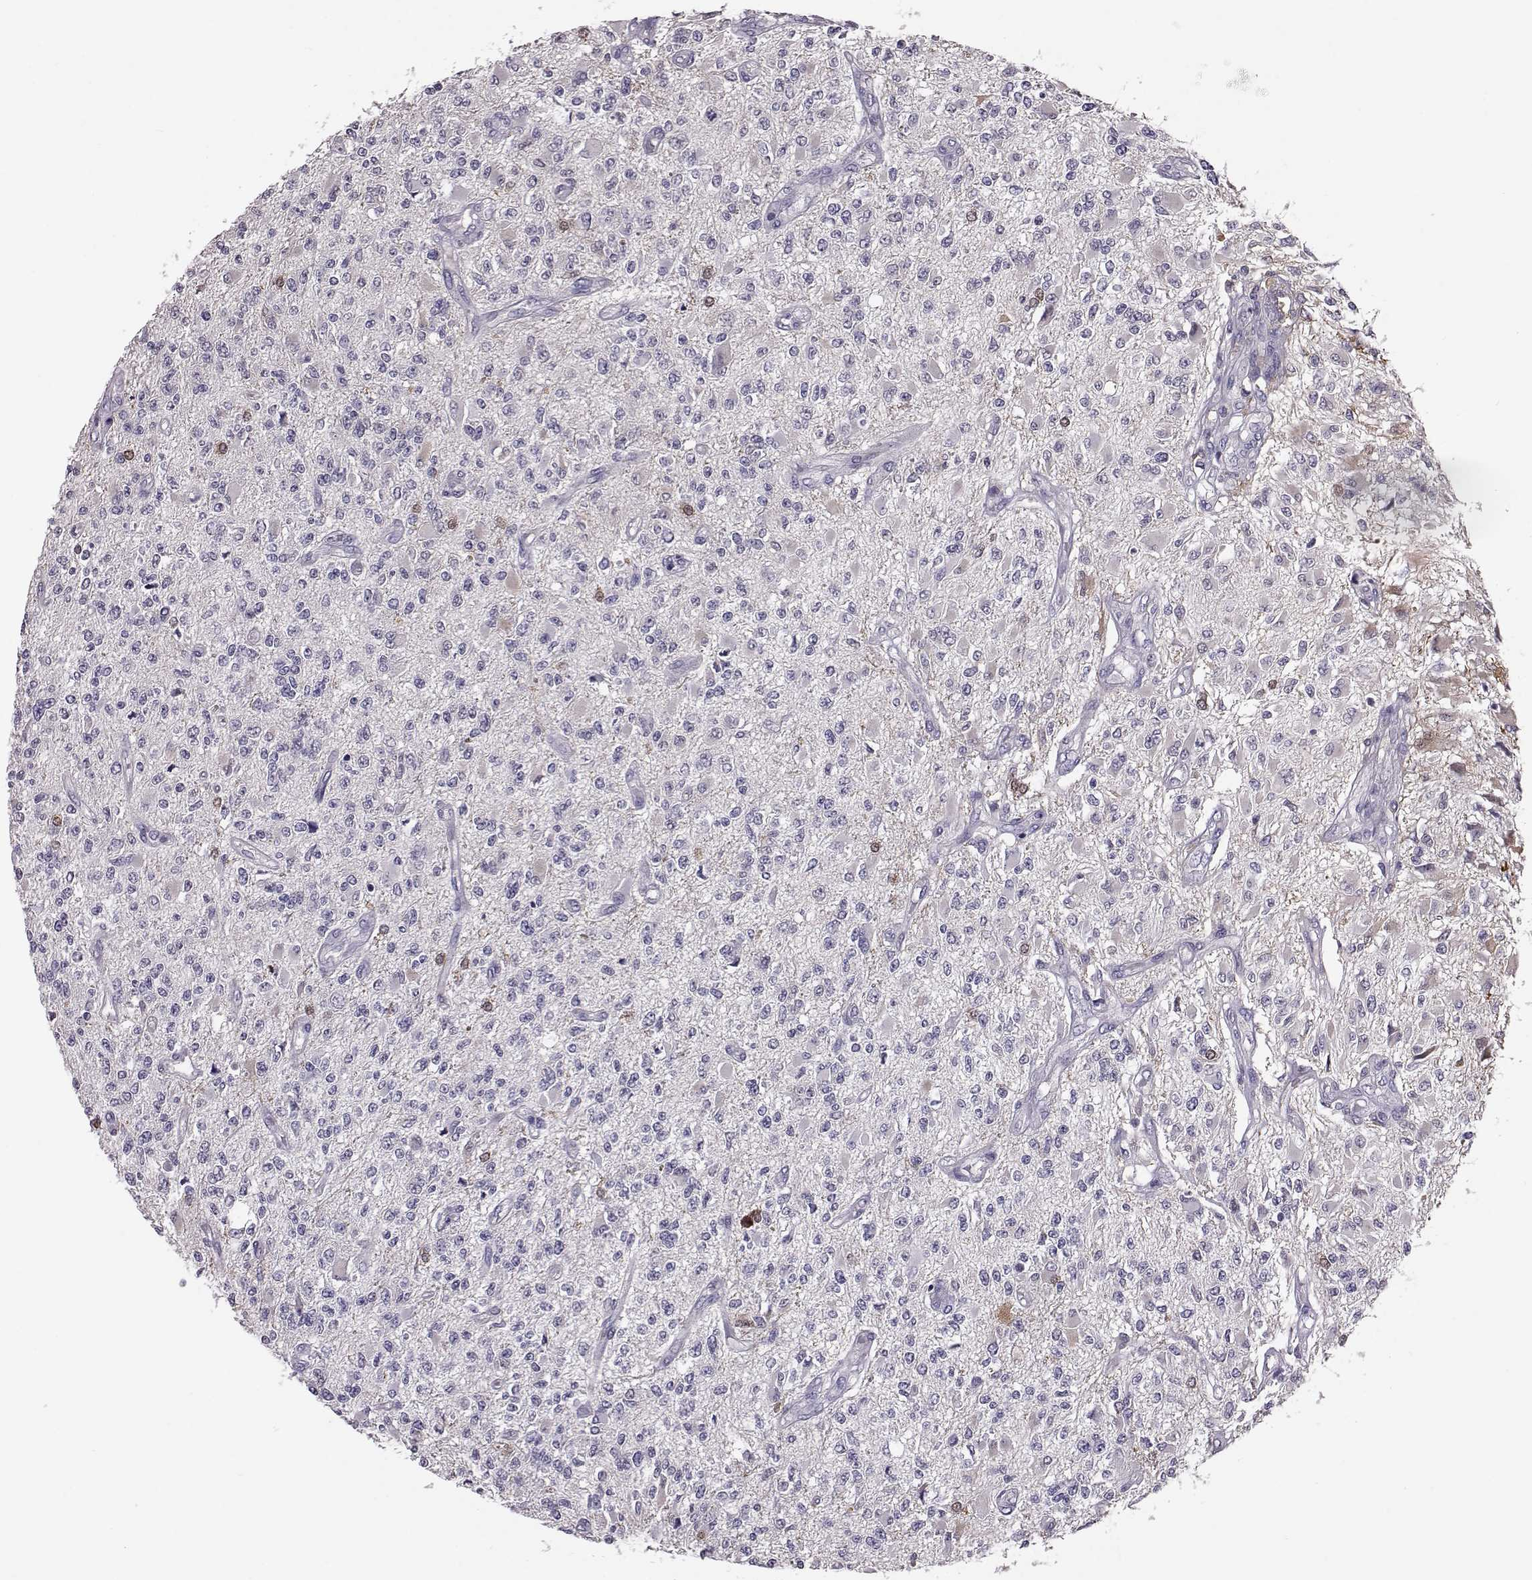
{"staining": {"intensity": "negative", "quantity": "none", "location": "none"}, "tissue": "glioma", "cell_type": "Tumor cells", "image_type": "cancer", "snomed": [{"axis": "morphology", "description": "Glioma, malignant, High grade"}, {"axis": "topography", "description": "Brain"}], "caption": "There is no significant staining in tumor cells of glioma. (IHC, brightfield microscopy, high magnification).", "gene": "ADGRG5", "patient": {"sex": "female", "age": 63}}